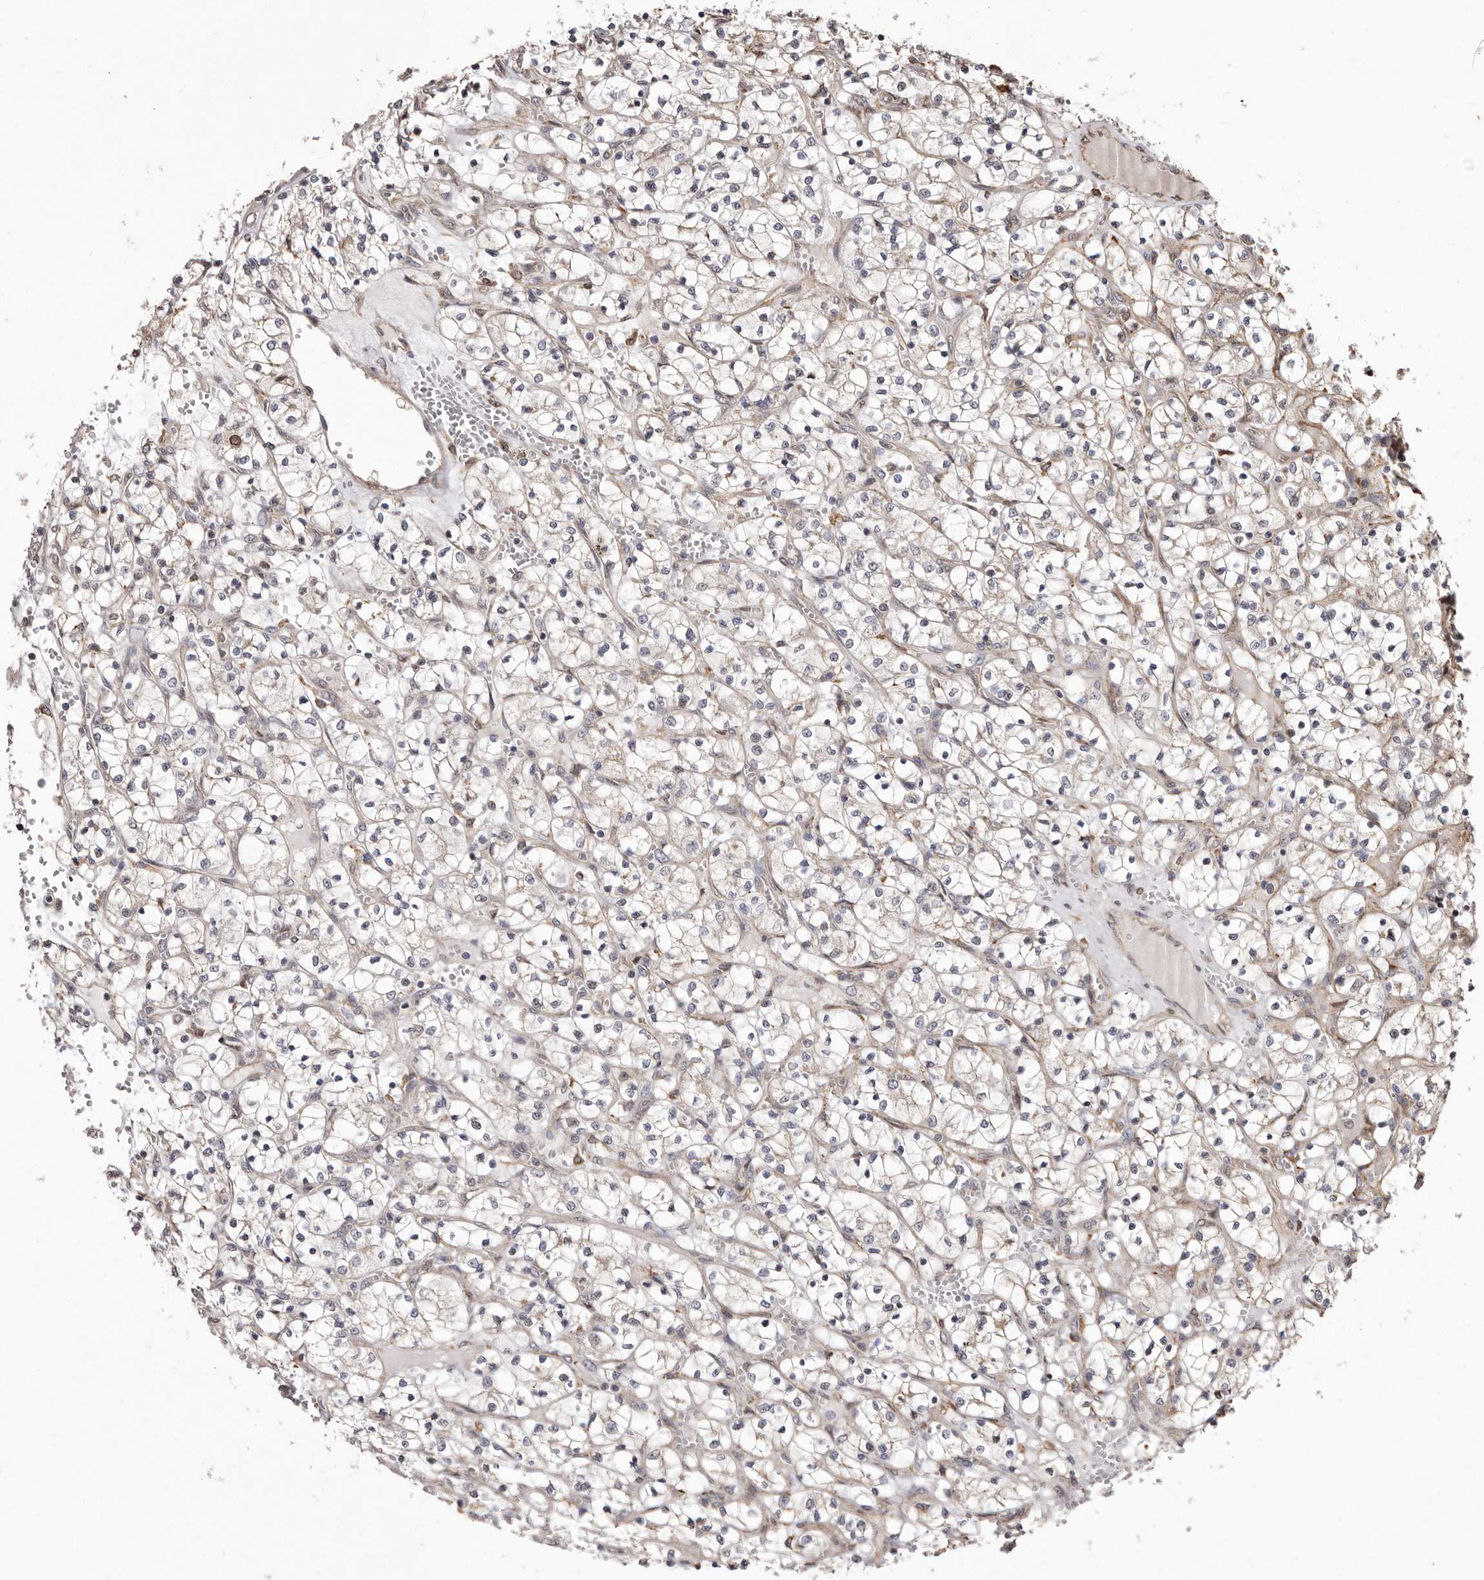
{"staining": {"intensity": "negative", "quantity": "none", "location": "none"}, "tissue": "renal cancer", "cell_type": "Tumor cells", "image_type": "cancer", "snomed": [{"axis": "morphology", "description": "Adenocarcinoma, NOS"}, {"axis": "topography", "description": "Kidney"}], "caption": "Immunohistochemistry (IHC) micrograph of human adenocarcinoma (renal) stained for a protein (brown), which shows no expression in tumor cells.", "gene": "RRM2B", "patient": {"sex": "female", "age": 69}}